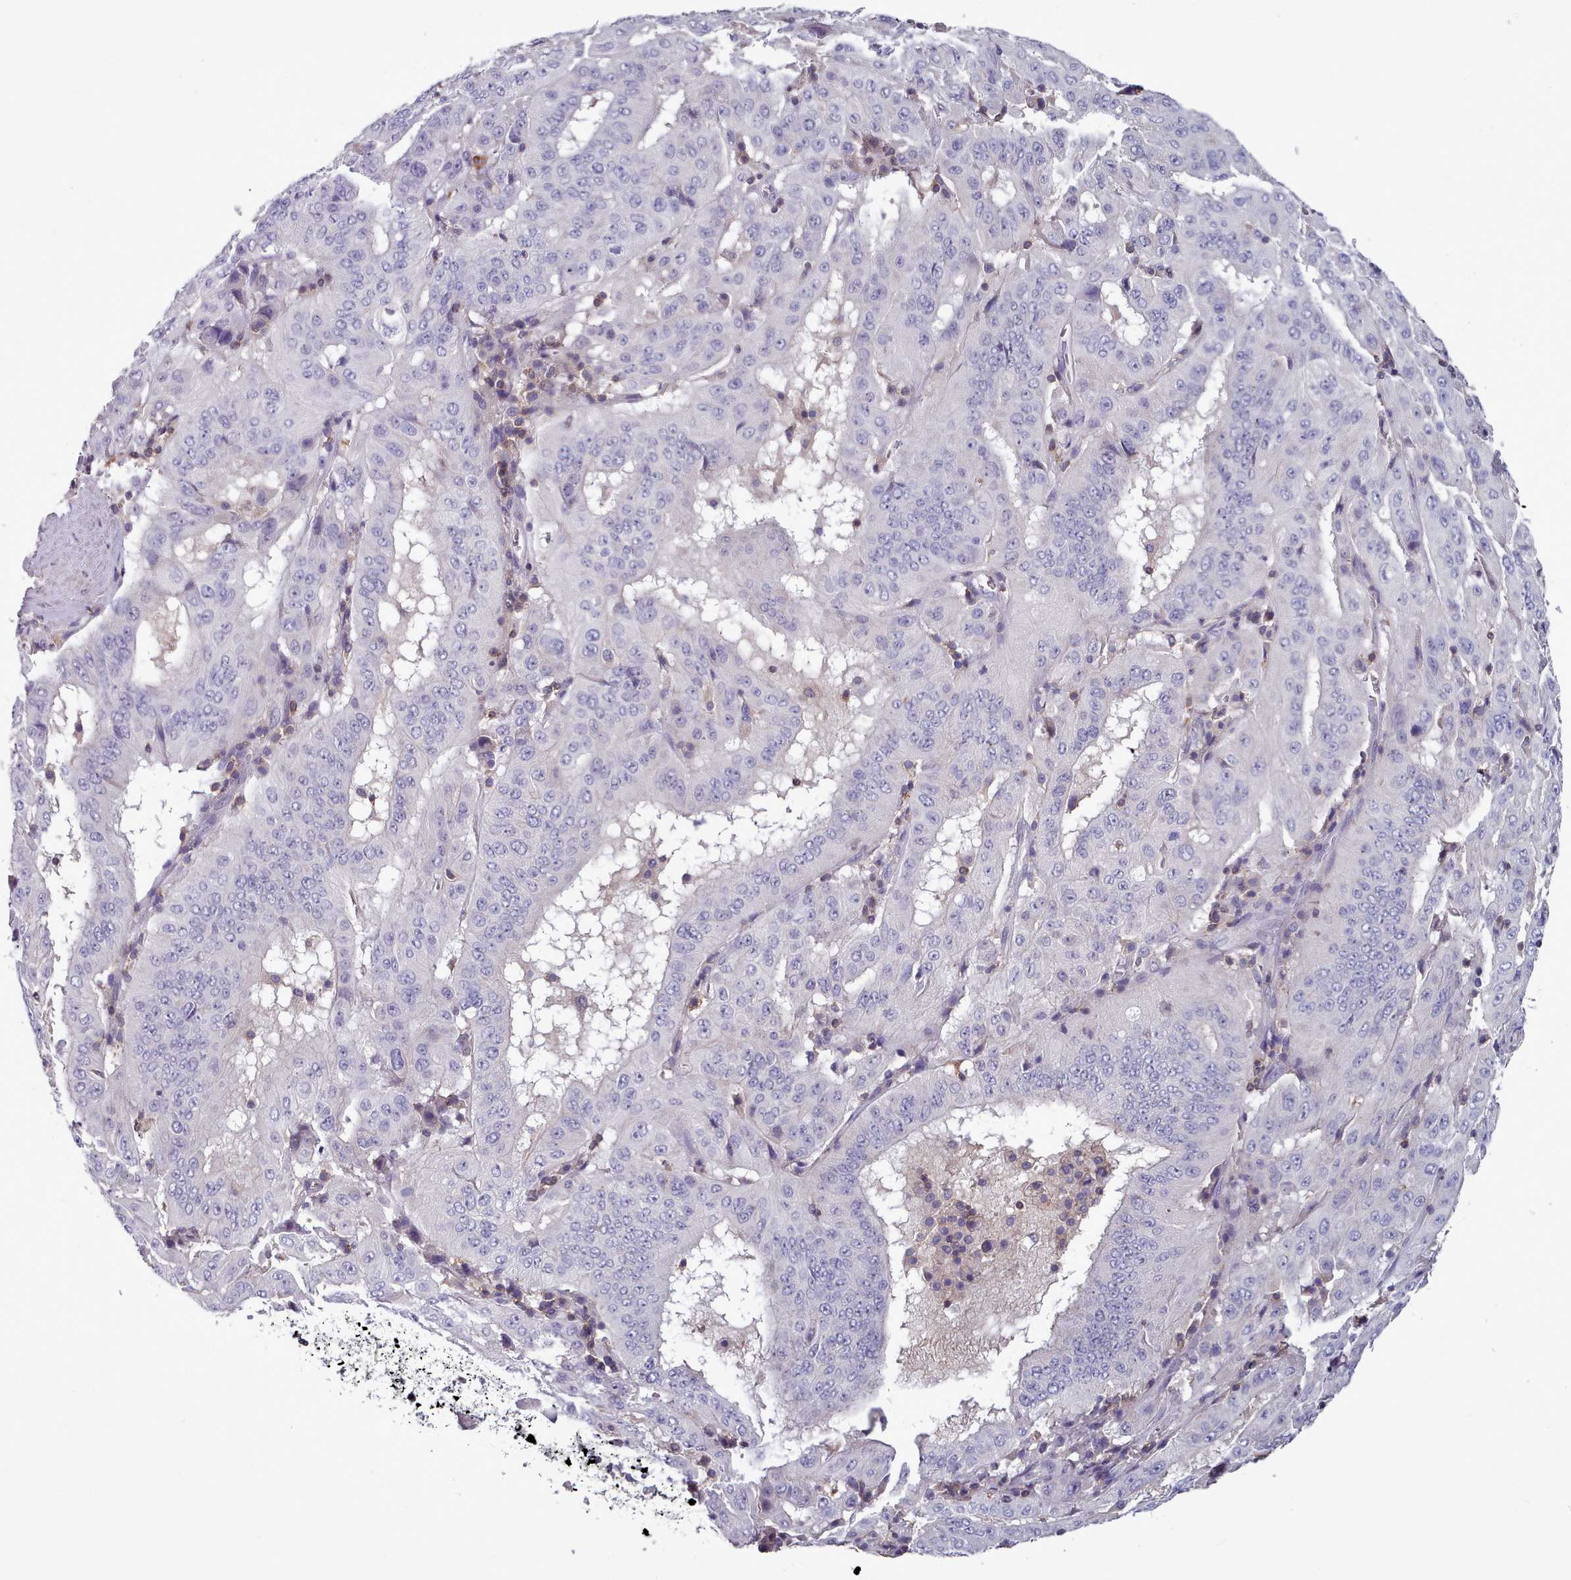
{"staining": {"intensity": "negative", "quantity": "none", "location": "none"}, "tissue": "pancreatic cancer", "cell_type": "Tumor cells", "image_type": "cancer", "snomed": [{"axis": "morphology", "description": "Adenocarcinoma, NOS"}, {"axis": "topography", "description": "Pancreas"}], "caption": "Immunohistochemical staining of pancreatic cancer (adenocarcinoma) exhibits no significant positivity in tumor cells.", "gene": "RAC2", "patient": {"sex": "male", "age": 63}}